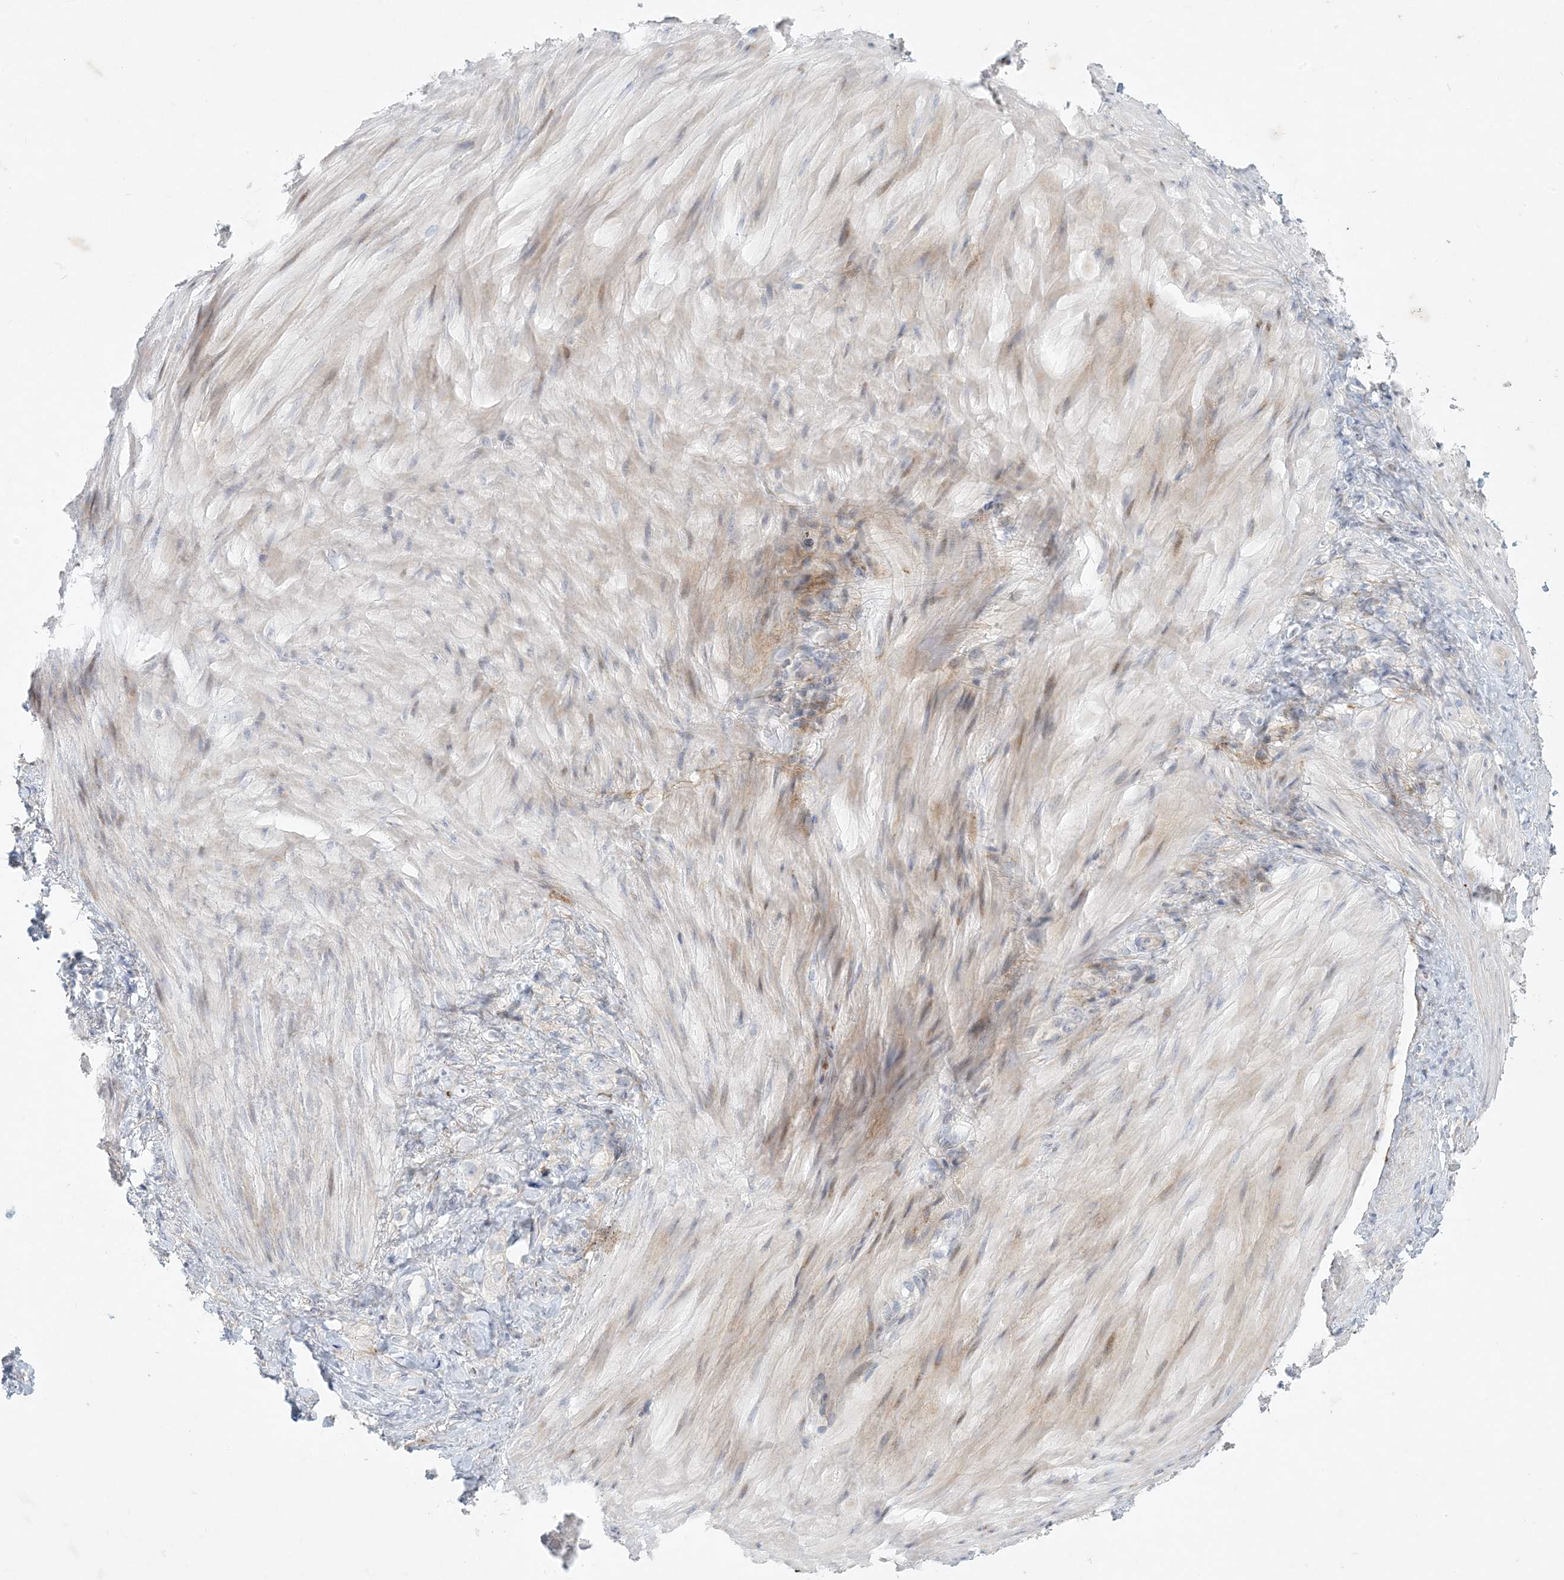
{"staining": {"intensity": "negative", "quantity": "none", "location": "none"}, "tissue": "stomach cancer", "cell_type": "Tumor cells", "image_type": "cancer", "snomed": [{"axis": "morphology", "description": "Normal tissue, NOS"}, {"axis": "morphology", "description": "Adenocarcinoma, NOS"}, {"axis": "topography", "description": "Stomach"}], "caption": "Stomach cancer (adenocarcinoma) stained for a protein using immunohistochemistry (IHC) reveals no positivity tumor cells.", "gene": "ZNF385D", "patient": {"sex": "male", "age": 82}}